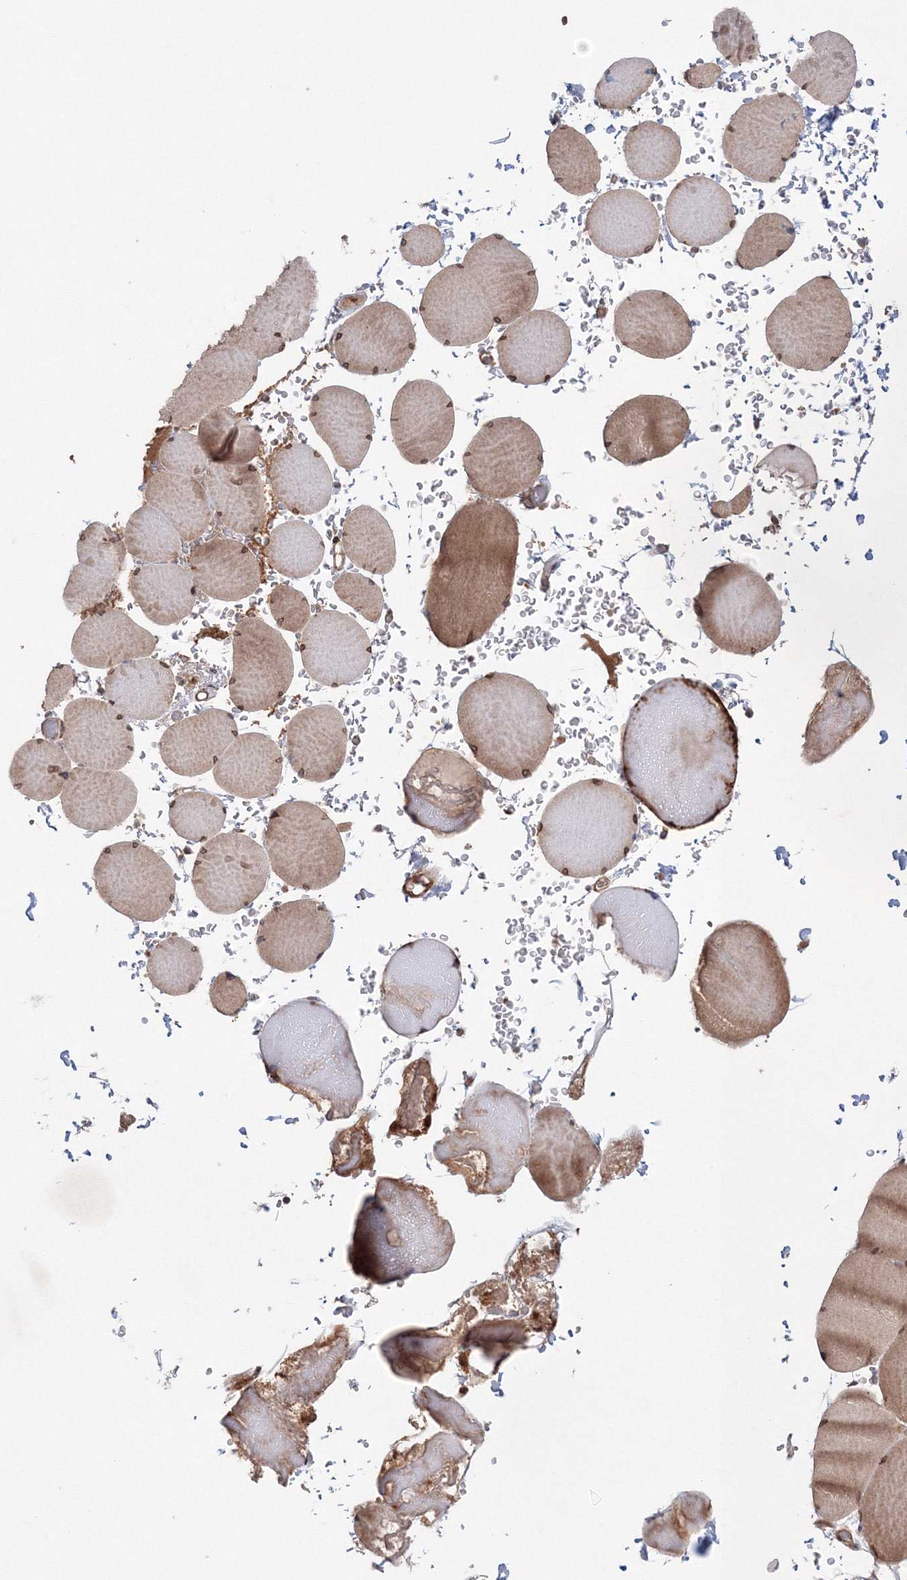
{"staining": {"intensity": "moderate", "quantity": ">75%", "location": "cytoplasmic/membranous,nuclear"}, "tissue": "skeletal muscle", "cell_type": "Myocytes", "image_type": "normal", "snomed": [{"axis": "morphology", "description": "Normal tissue, NOS"}, {"axis": "topography", "description": "Skeletal muscle"}, {"axis": "topography", "description": "Head-Neck"}], "caption": "Skeletal muscle stained with DAB immunohistochemistry (IHC) demonstrates medium levels of moderate cytoplasmic/membranous,nuclear staining in about >75% of myocytes. (DAB = brown stain, brightfield microscopy at high magnification).", "gene": "NOA1", "patient": {"sex": "male", "age": 66}}